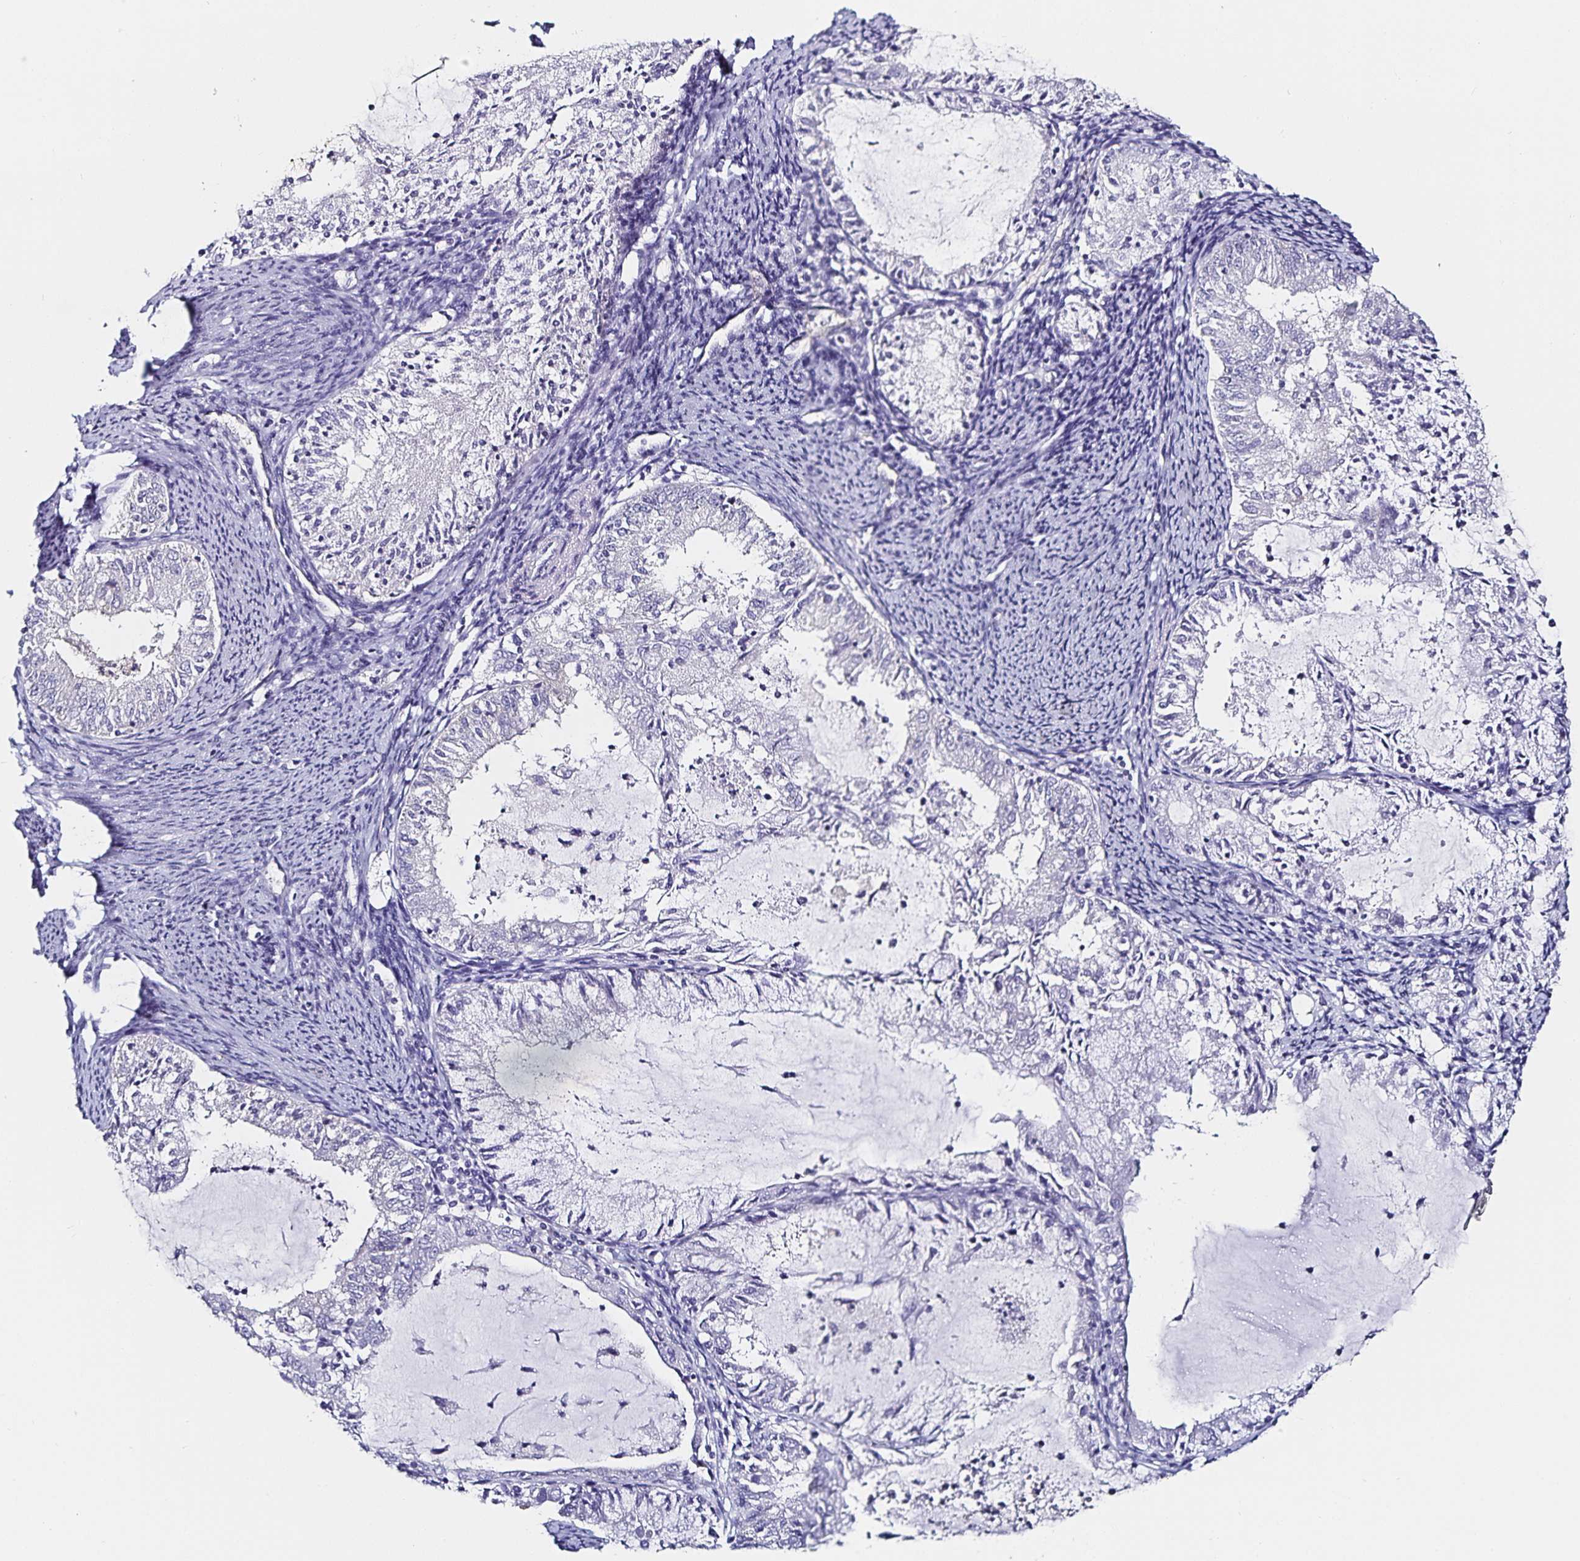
{"staining": {"intensity": "negative", "quantity": "none", "location": "none"}, "tissue": "endometrial cancer", "cell_type": "Tumor cells", "image_type": "cancer", "snomed": [{"axis": "morphology", "description": "Adenocarcinoma, NOS"}, {"axis": "topography", "description": "Endometrium"}], "caption": "Immunohistochemistry (IHC) of endometrial cancer reveals no positivity in tumor cells.", "gene": "TSPAN7", "patient": {"sex": "female", "age": 57}}